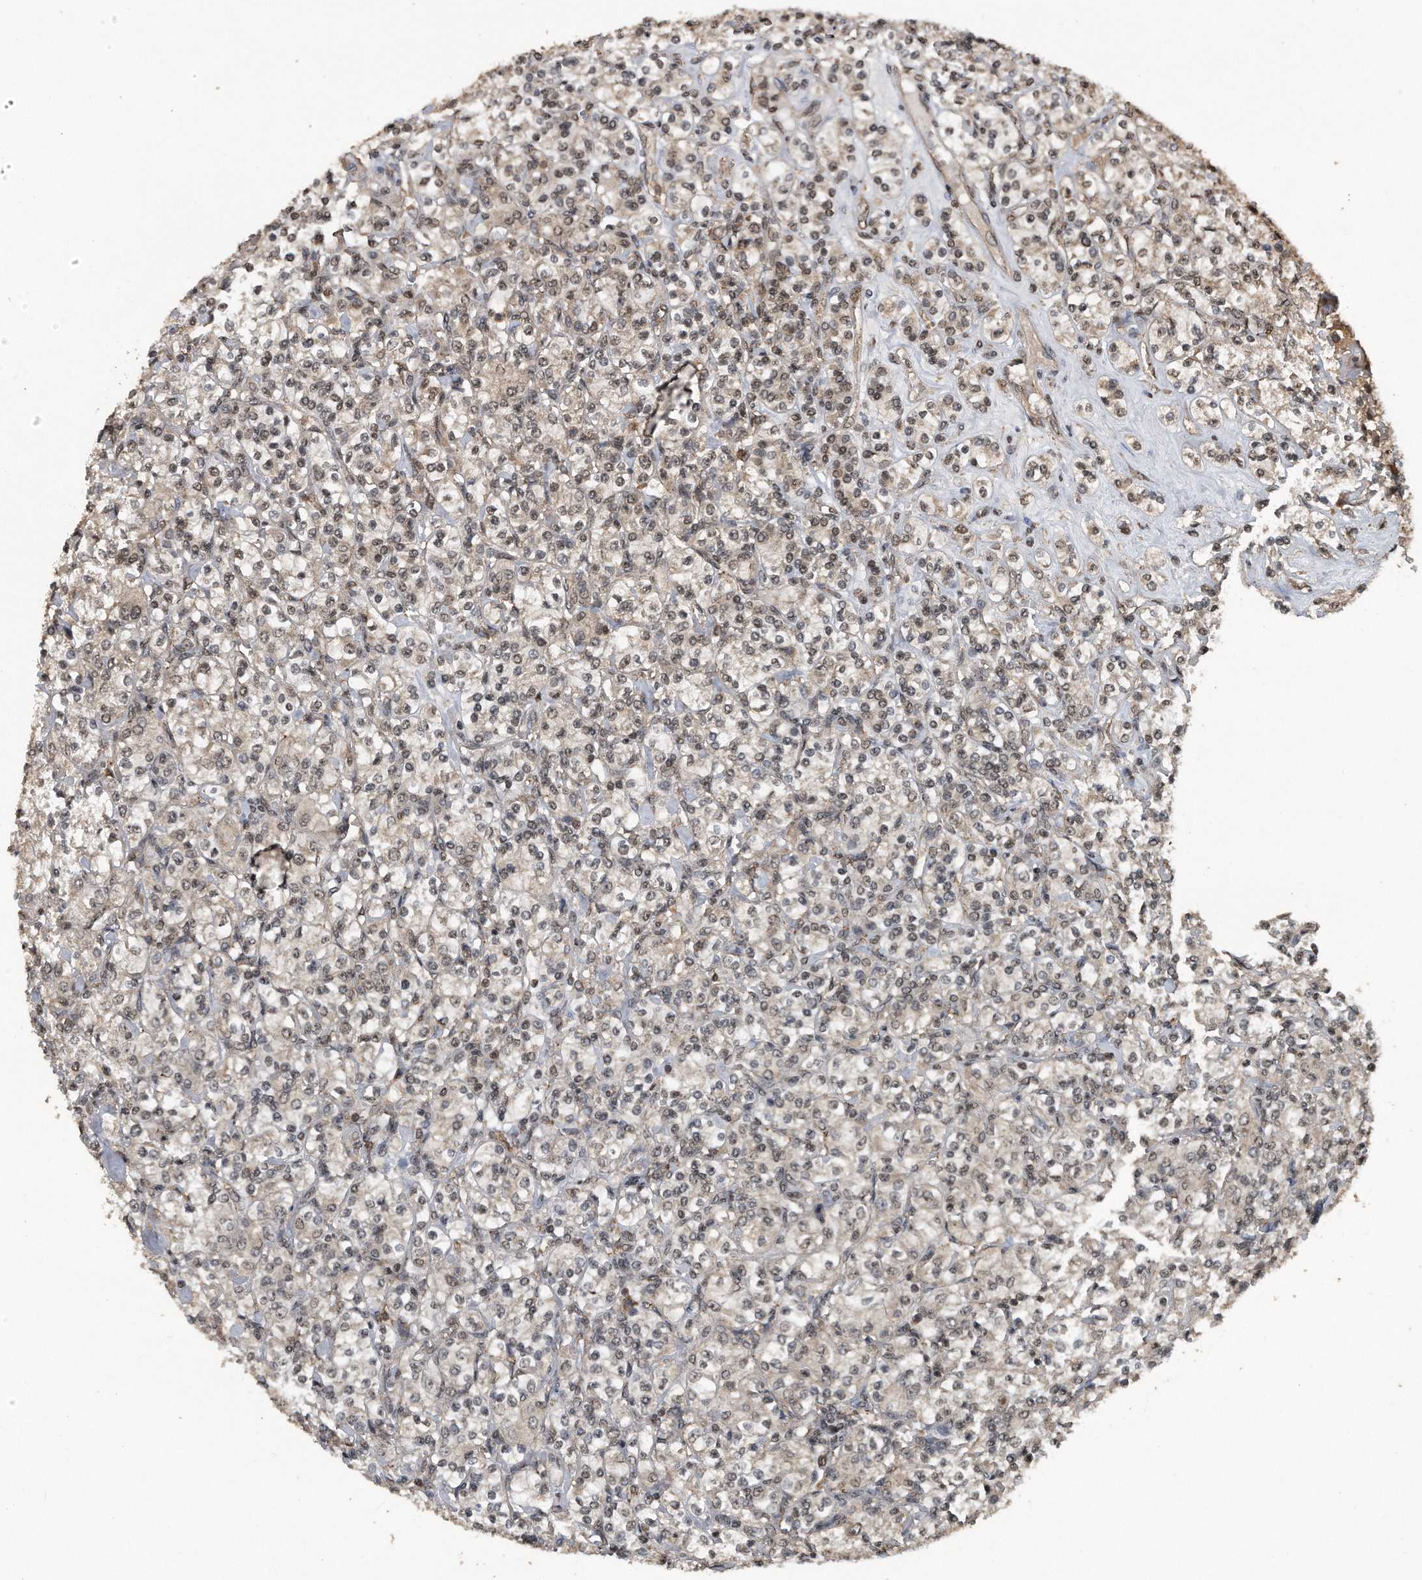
{"staining": {"intensity": "weak", "quantity": ">75%", "location": "nuclear"}, "tissue": "renal cancer", "cell_type": "Tumor cells", "image_type": "cancer", "snomed": [{"axis": "morphology", "description": "Adenocarcinoma, NOS"}, {"axis": "topography", "description": "Kidney"}], "caption": "Renal adenocarcinoma stained for a protein (brown) shows weak nuclear positive positivity in about >75% of tumor cells.", "gene": "CRYZL1", "patient": {"sex": "male", "age": 77}}